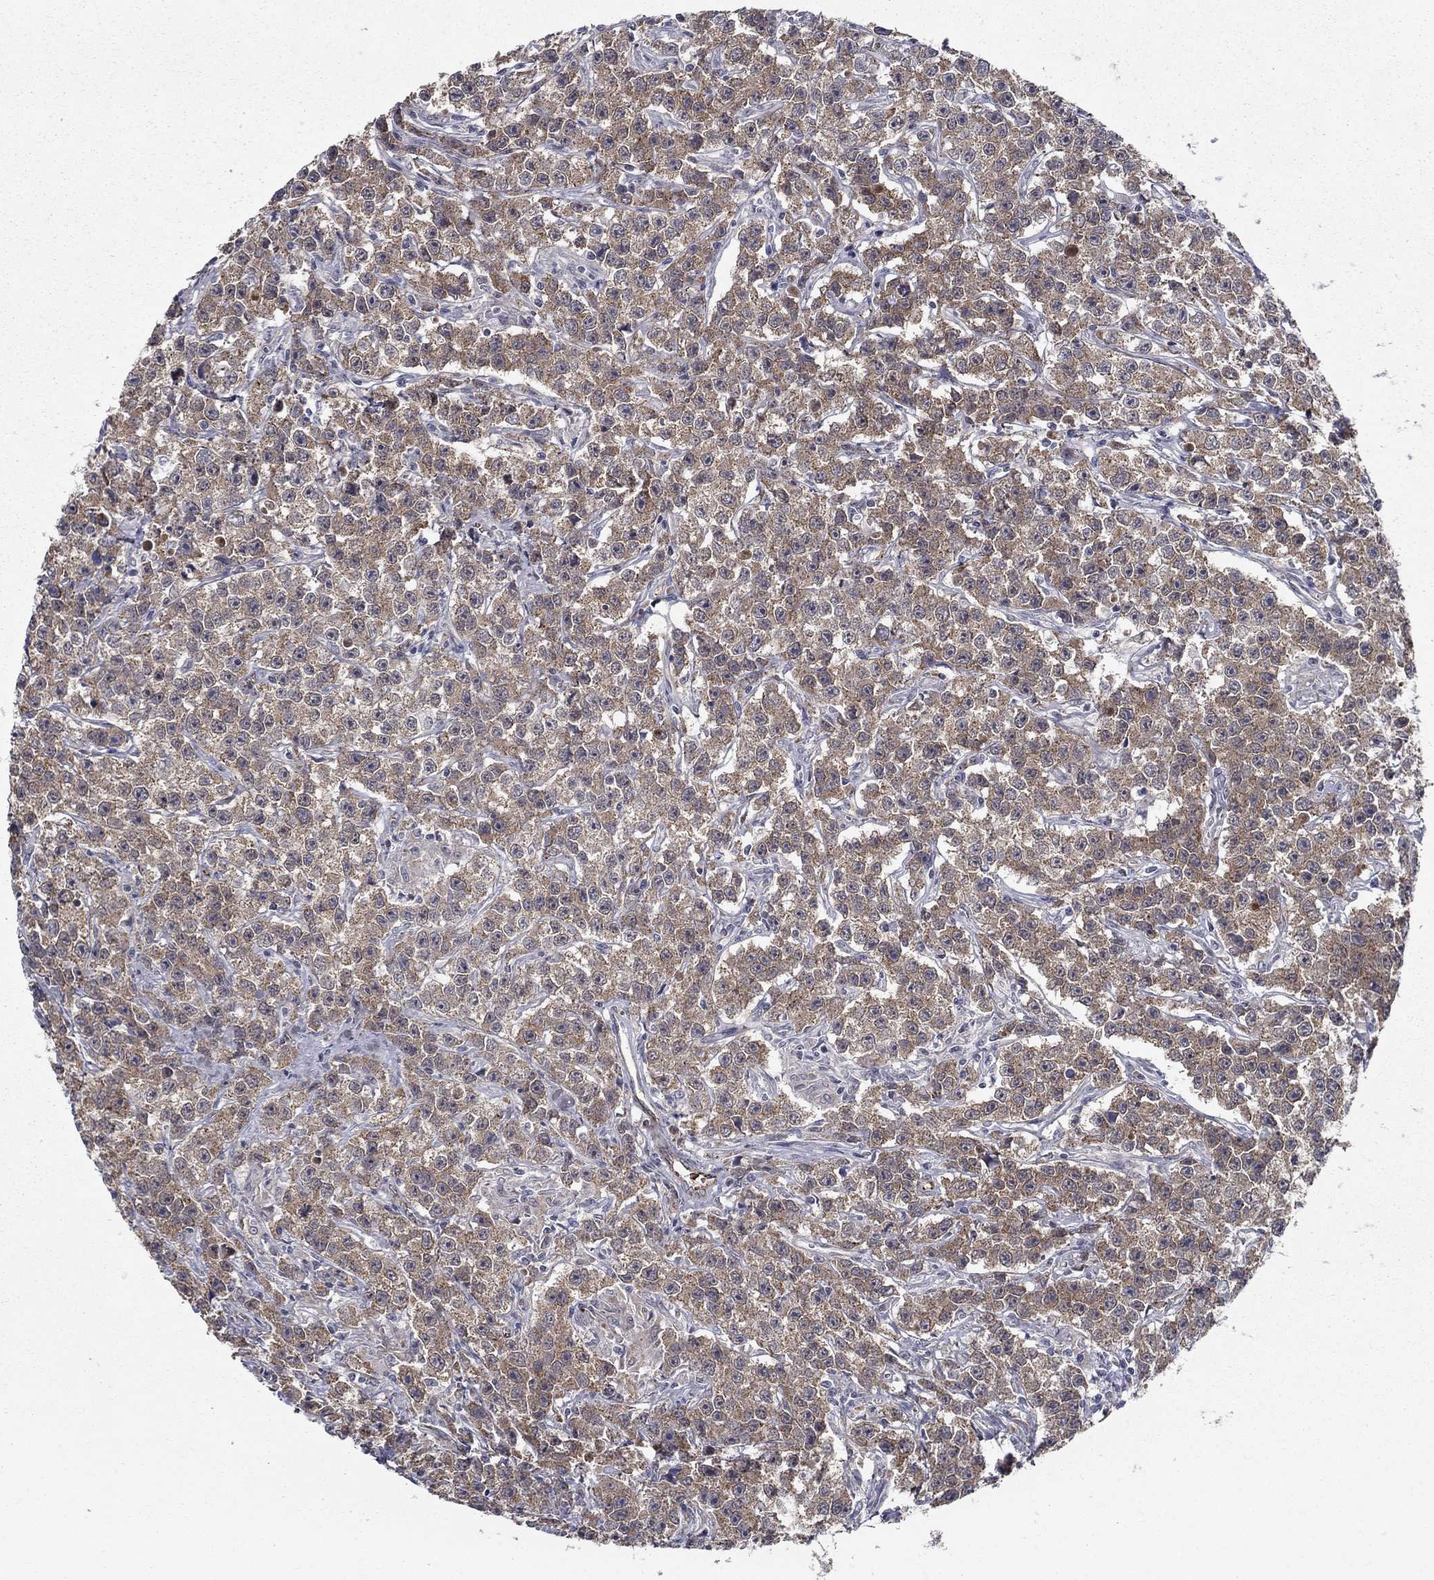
{"staining": {"intensity": "weak", "quantity": ">75%", "location": "cytoplasmic/membranous"}, "tissue": "testis cancer", "cell_type": "Tumor cells", "image_type": "cancer", "snomed": [{"axis": "morphology", "description": "Seminoma, NOS"}, {"axis": "topography", "description": "Testis"}], "caption": "Protein staining displays weak cytoplasmic/membranous positivity in approximately >75% of tumor cells in seminoma (testis). Using DAB (brown) and hematoxylin (blue) stains, captured at high magnification using brightfield microscopy.", "gene": "LACTB2", "patient": {"sex": "male", "age": 59}}